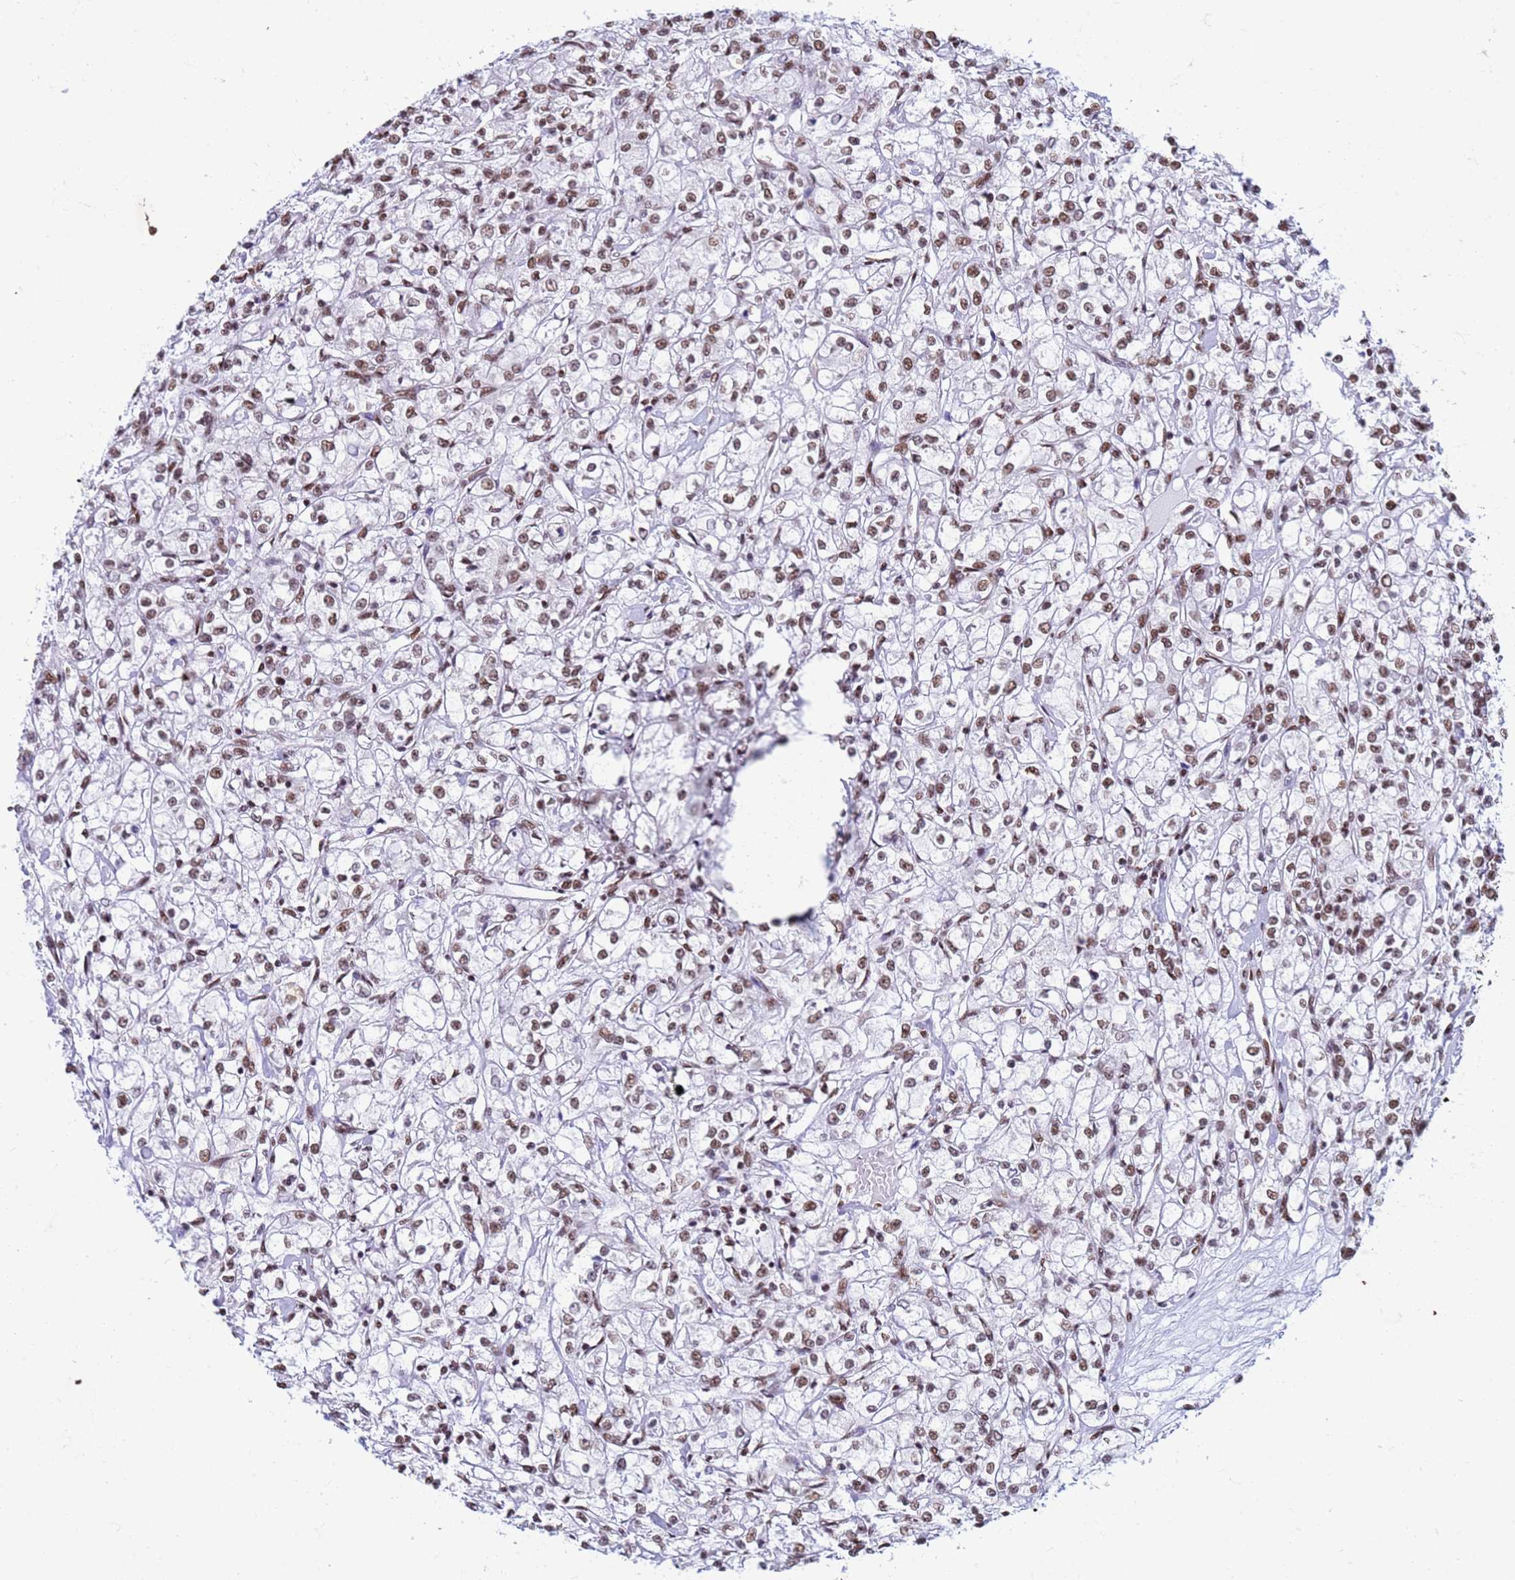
{"staining": {"intensity": "moderate", "quantity": ">75%", "location": "nuclear"}, "tissue": "renal cancer", "cell_type": "Tumor cells", "image_type": "cancer", "snomed": [{"axis": "morphology", "description": "Adenocarcinoma, NOS"}, {"axis": "topography", "description": "Kidney"}], "caption": "Renal cancer stained with a protein marker shows moderate staining in tumor cells.", "gene": "FAM170B", "patient": {"sex": "female", "age": 59}}